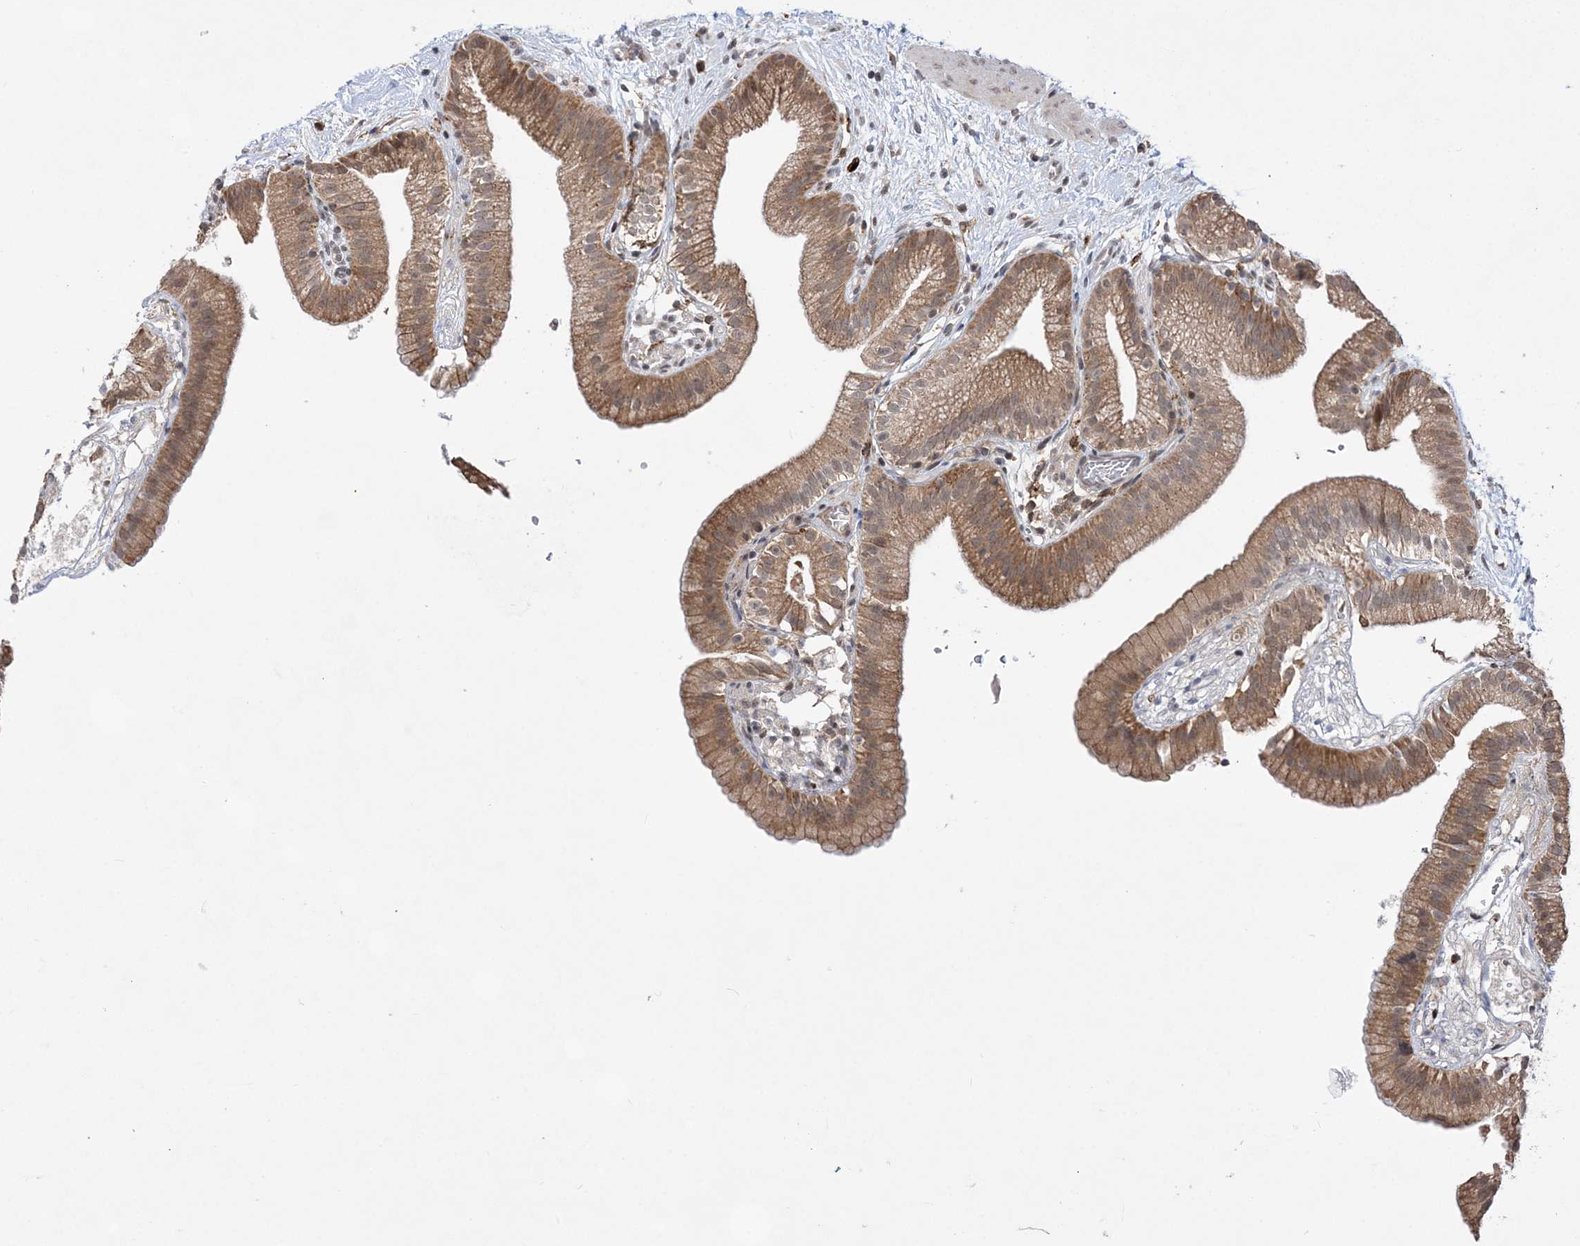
{"staining": {"intensity": "moderate", "quantity": ">75%", "location": "cytoplasmic/membranous"}, "tissue": "gallbladder", "cell_type": "Glandular cells", "image_type": "normal", "snomed": [{"axis": "morphology", "description": "Normal tissue, NOS"}, {"axis": "topography", "description": "Gallbladder"}], "caption": "Human gallbladder stained with a protein marker reveals moderate staining in glandular cells.", "gene": "ANAPC15", "patient": {"sex": "male", "age": 55}}